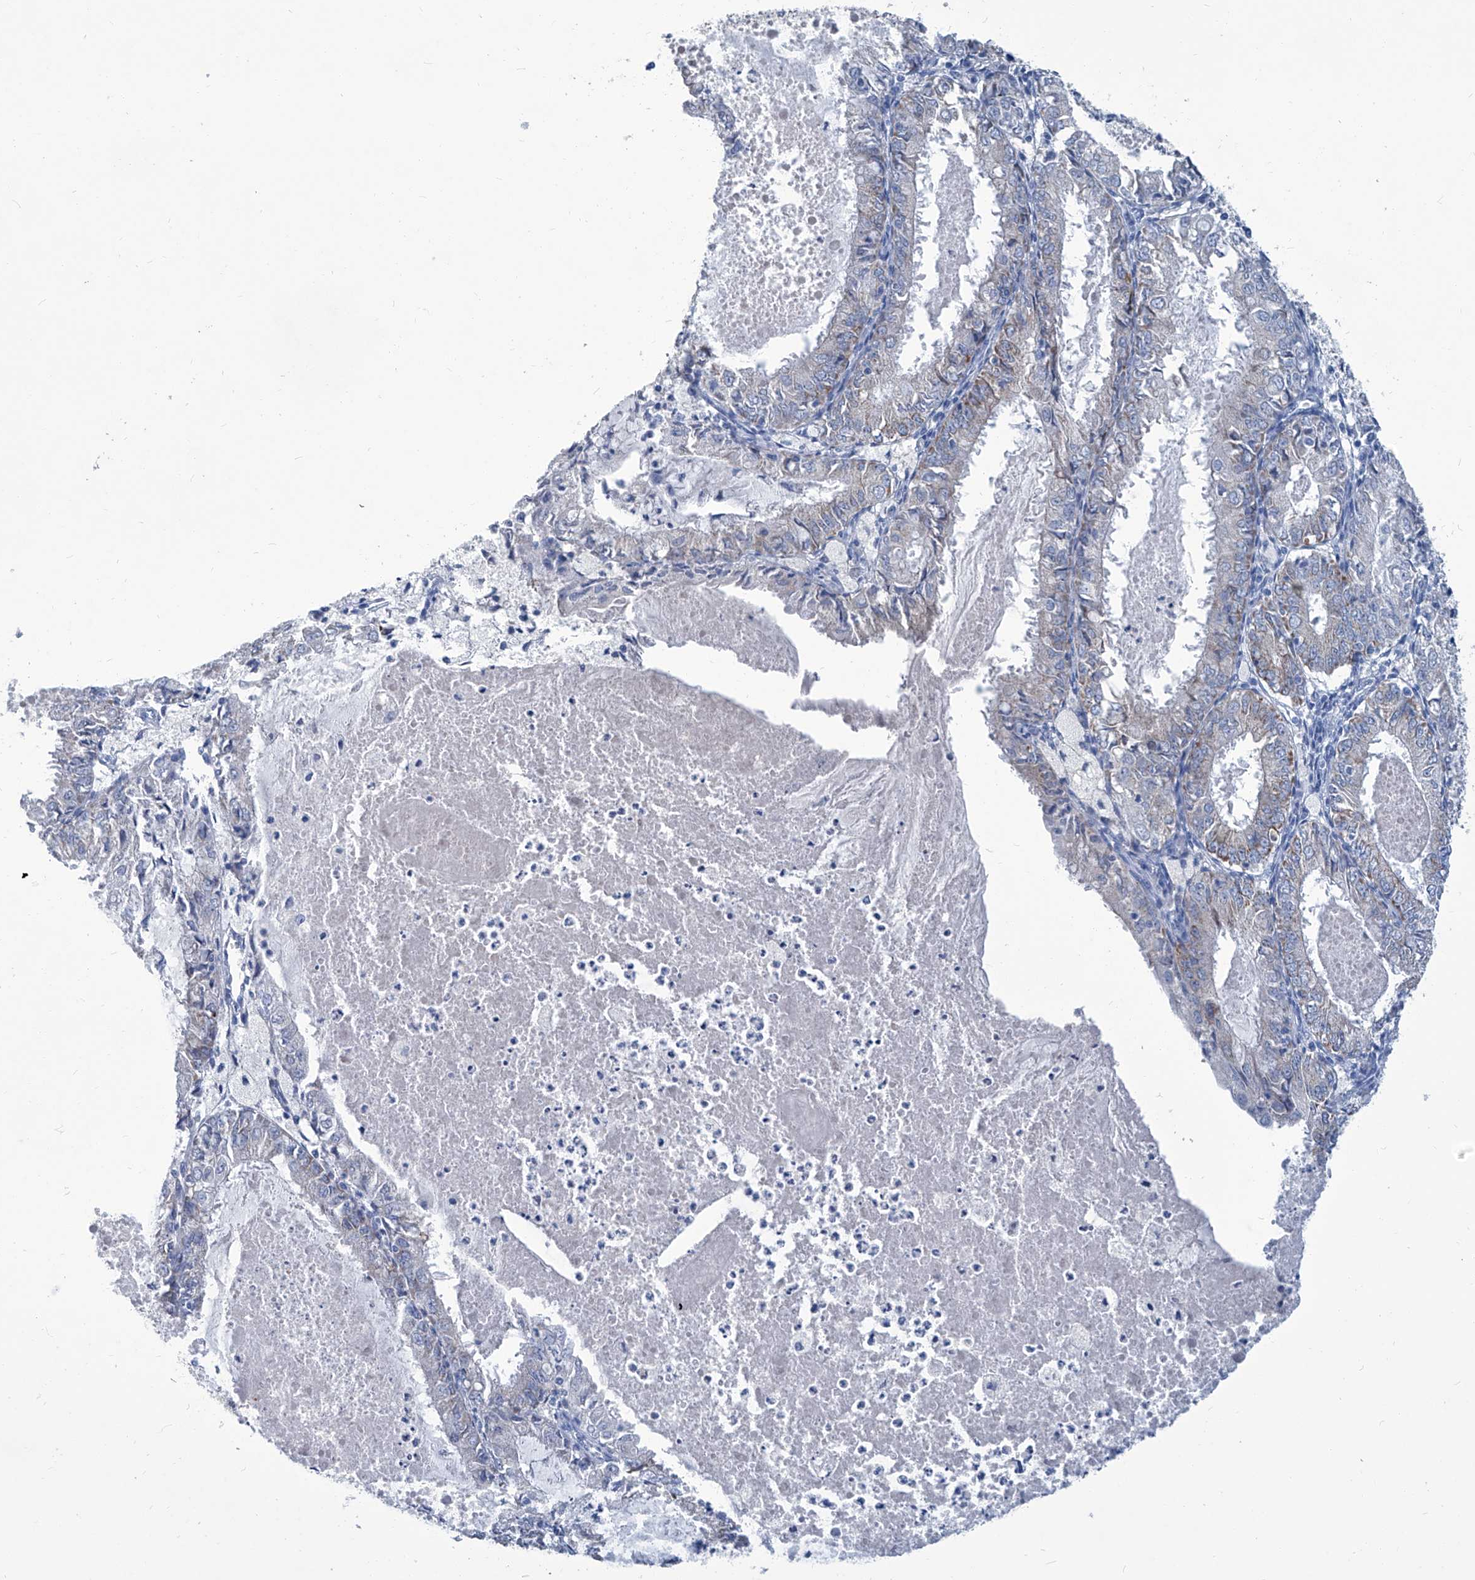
{"staining": {"intensity": "moderate", "quantity": "<25%", "location": "cytoplasmic/membranous"}, "tissue": "endometrial cancer", "cell_type": "Tumor cells", "image_type": "cancer", "snomed": [{"axis": "morphology", "description": "Adenocarcinoma, NOS"}, {"axis": "topography", "description": "Endometrium"}], "caption": "Tumor cells show low levels of moderate cytoplasmic/membranous expression in about <25% of cells in endometrial cancer (adenocarcinoma).", "gene": "MTARC1", "patient": {"sex": "female", "age": 57}}